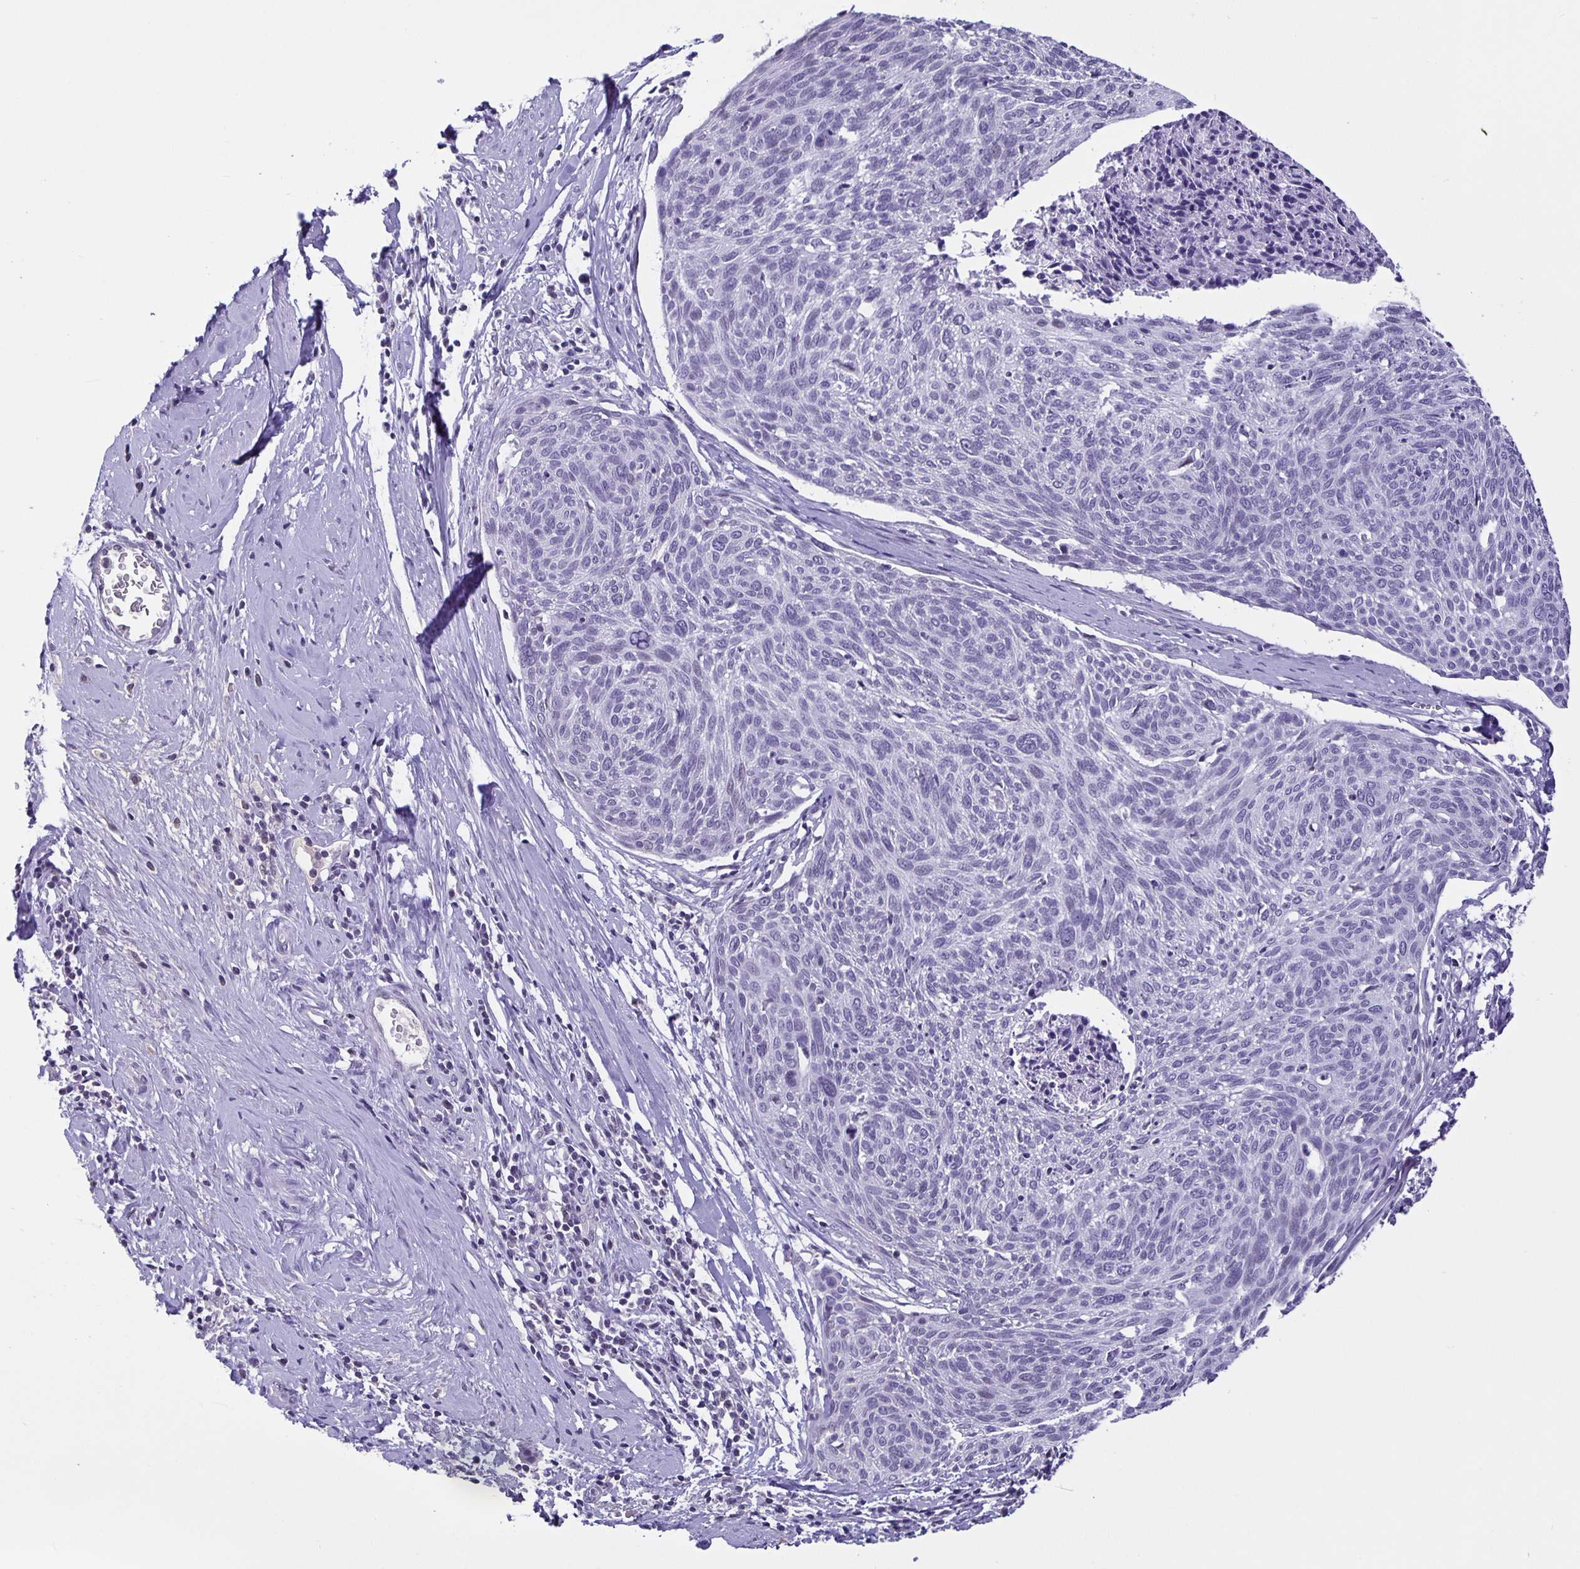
{"staining": {"intensity": "negative", "quantity": "none", "location": "none"}, "tissue": "cervical cancer", "cell_type": "Tumor cells", "image_type": "cancer", "snomed": [{"axis": "morphology", "description": "Squamous cell carcinoma, NOS"}, {"axis": "topography", "description": "Cervix"}], "caption": "Cervical cancer (squamous cell carcinoma) was stained to show a protein in brown. There is no significant expression in tumor cells.", "gene": "OLIG2", "patient": {"sex": "female", "age": 49}}